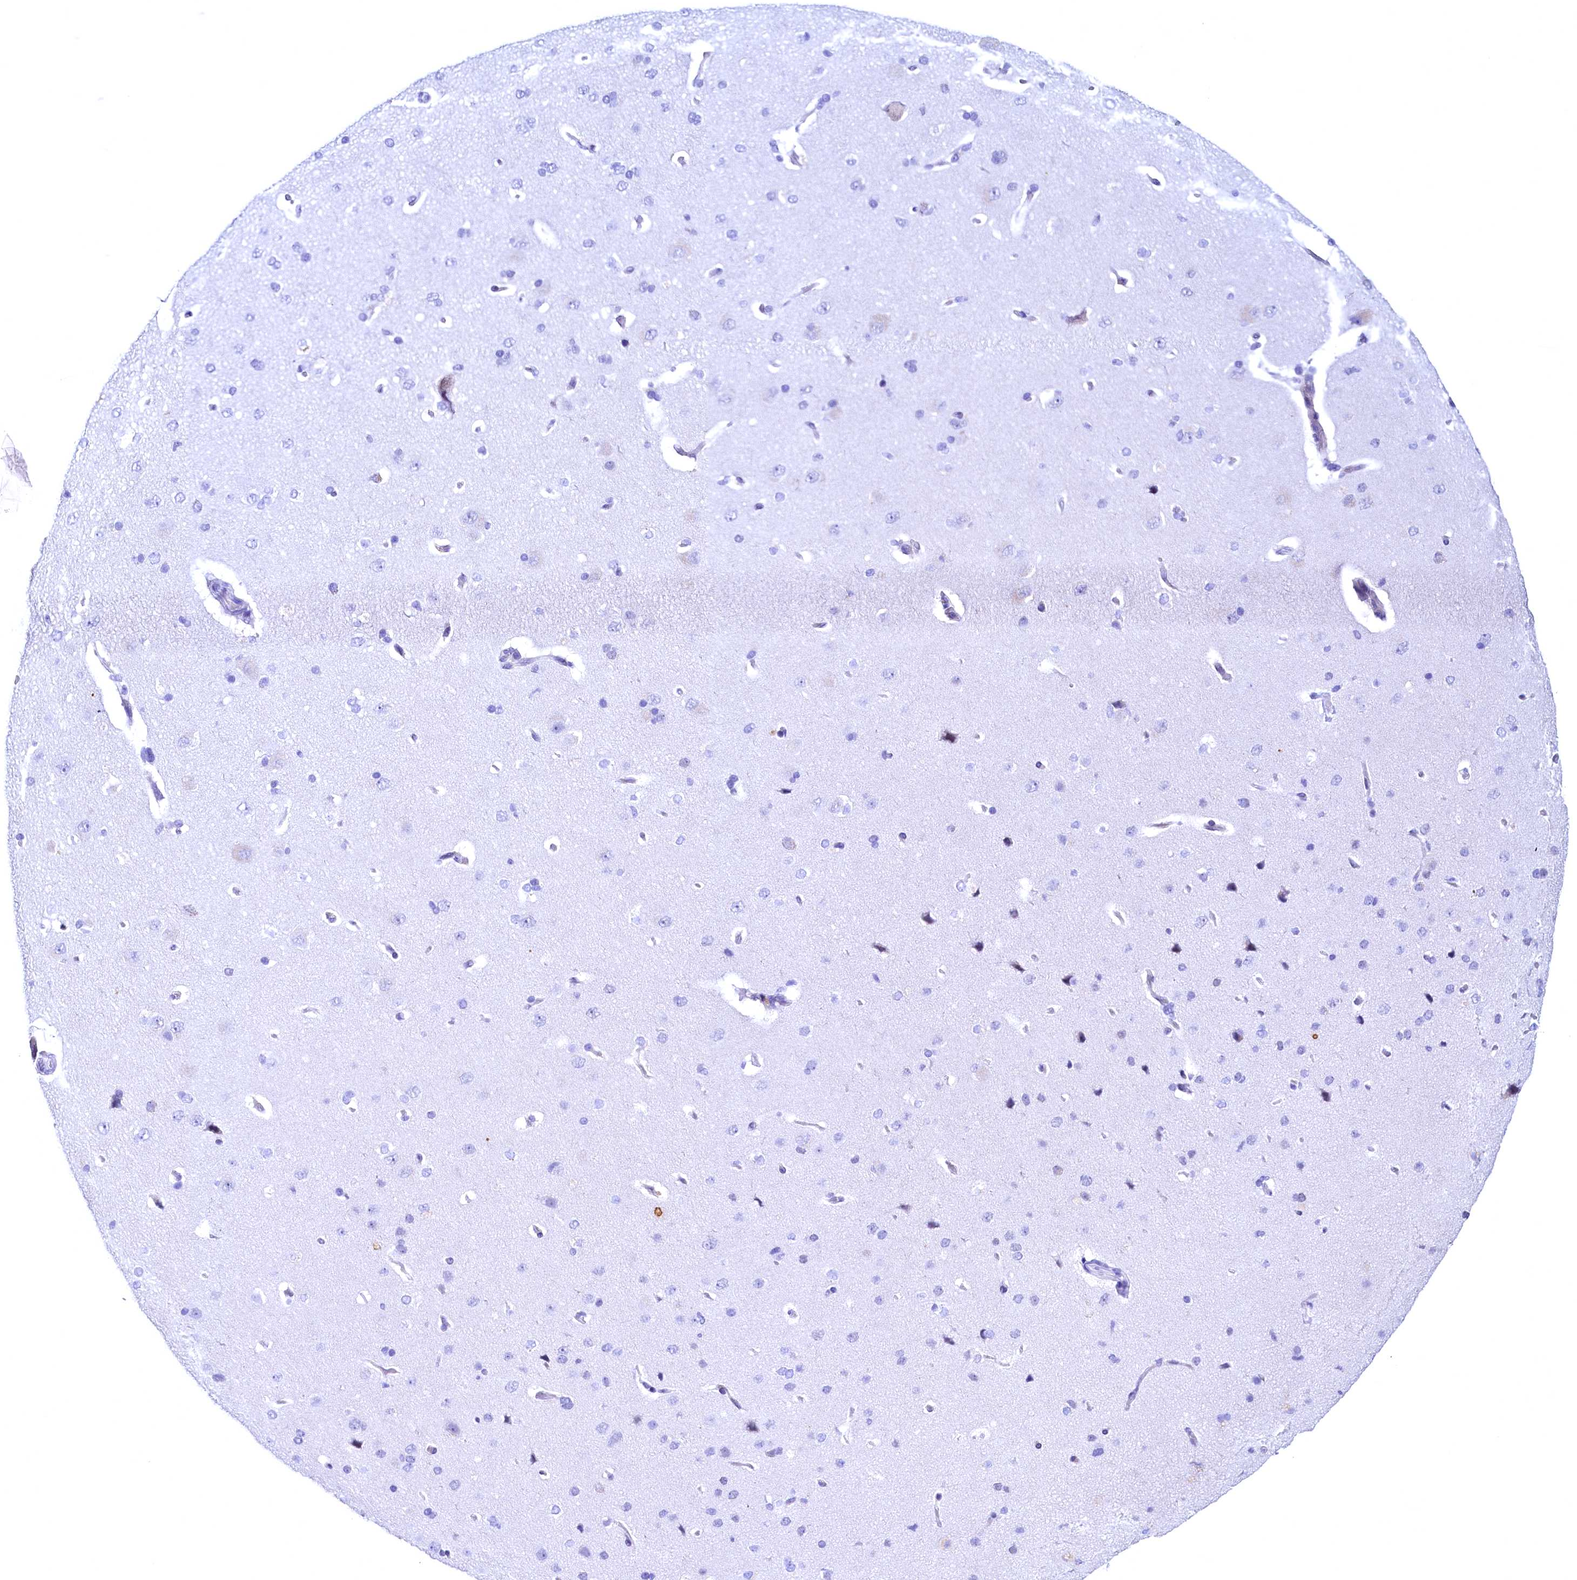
{"staining": {"intensity": "negative", "quantity": "none", "location": "none"}, "tissue": "cerebral cortex", "cell_type": "Endothelial cells", "image_type": "normal", "snomed": [{"axis": "morphology", "description": "Normal tissue, NOS"}, {"axis": "topography", "description": "Cerebral cortex"}], "caption": "This is a image of IHC staining of benign cerebral cortex, which shows no positivity in endothelial cells.", "gene": "FLYWCH2", "patient": {"sex": "male", "age": 62}}